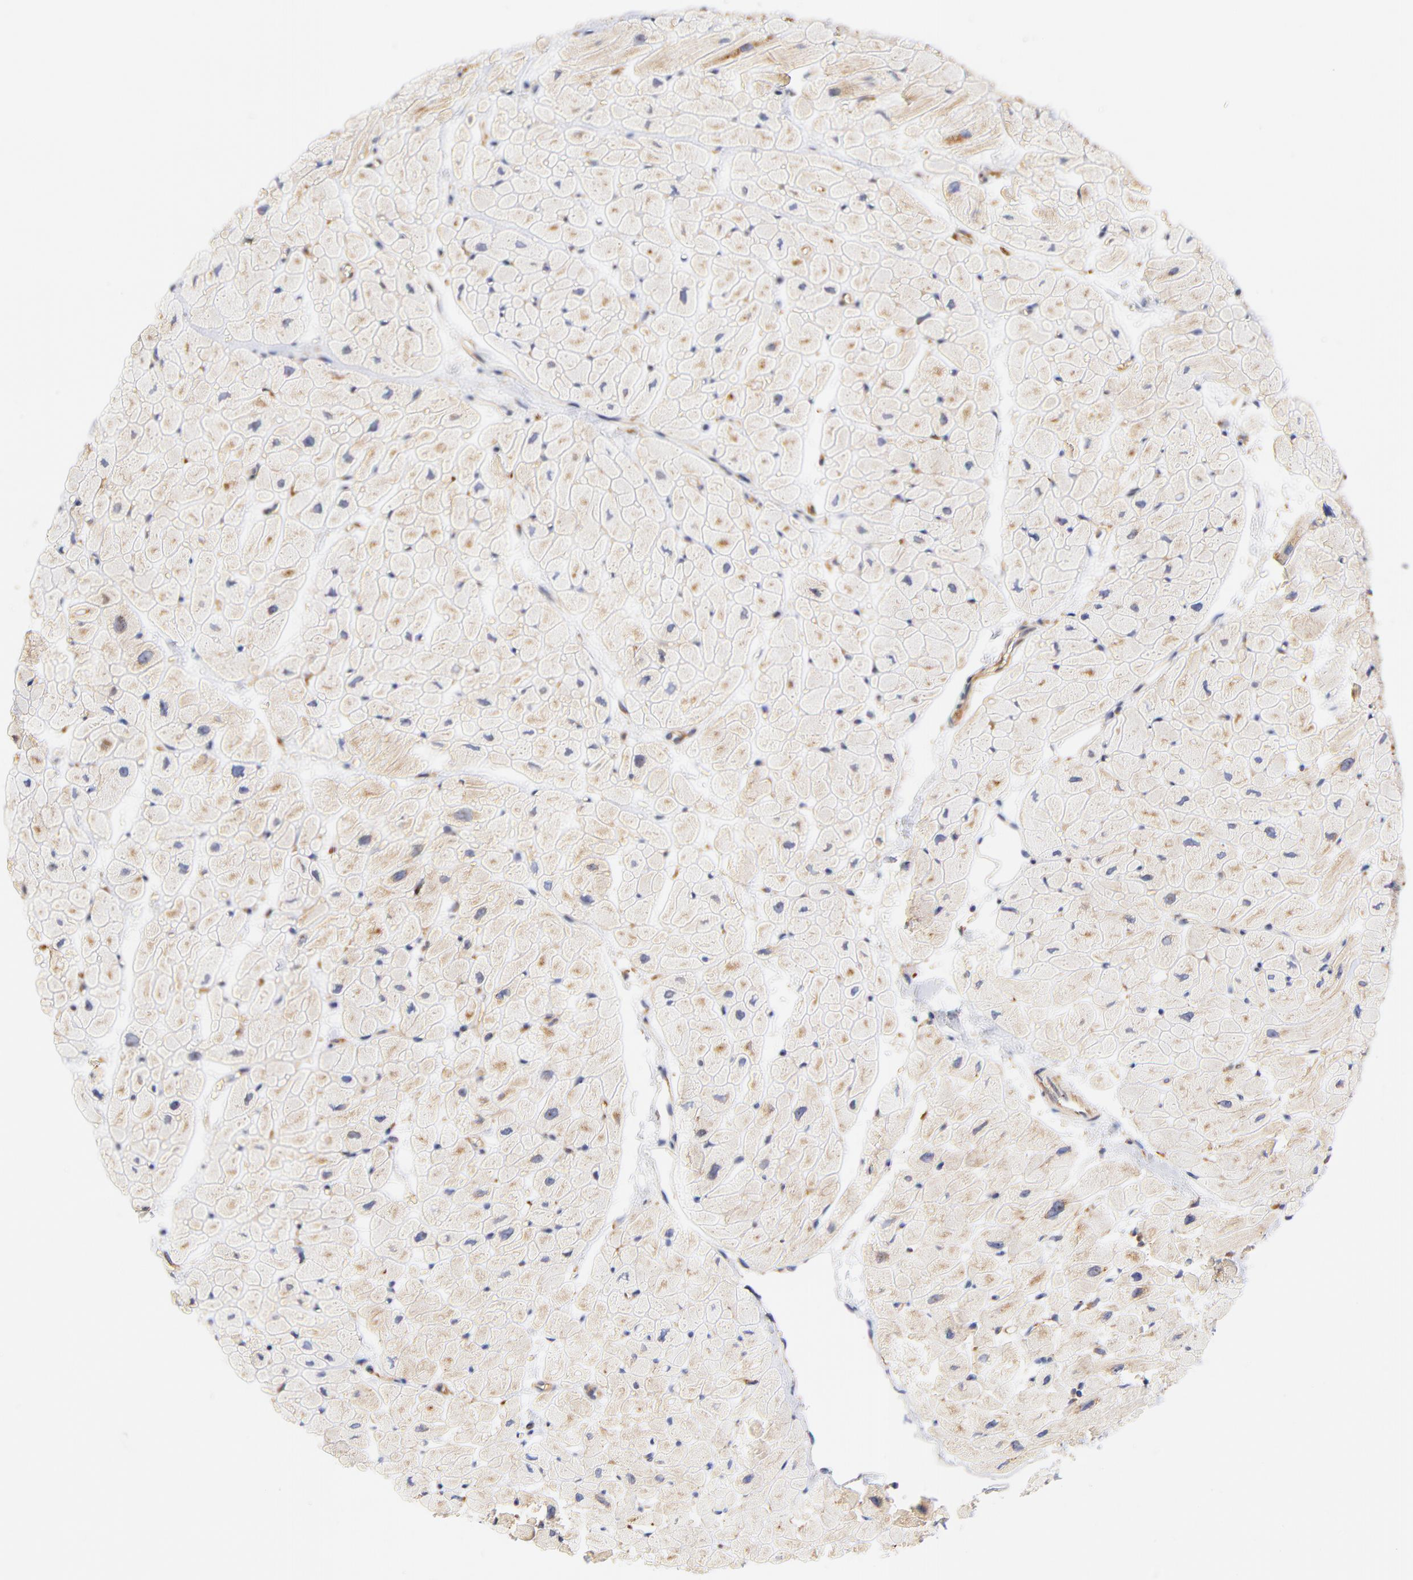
{"staining": {"intensity": "weak", "quantity": "25%-75%", "location": "cytoplasmic/membranous"}, "tissue": "heart muscle", "cell_type": "Cardiomyocytes", "image_type": "normal", "snomed": [{"axis": "morphology", "description": "Normal tissue, NOS"}, {"axis": "topography", "description": "Heart"}], "caption": "IHC (DAB) staining of unremarkable heart muscle displays weak cytoplasmic/membranous protein expression in about 25%-75% of cardiomyocytes.", "gene": "RPL27", "patient": {"sex": "male", "age": 45}}